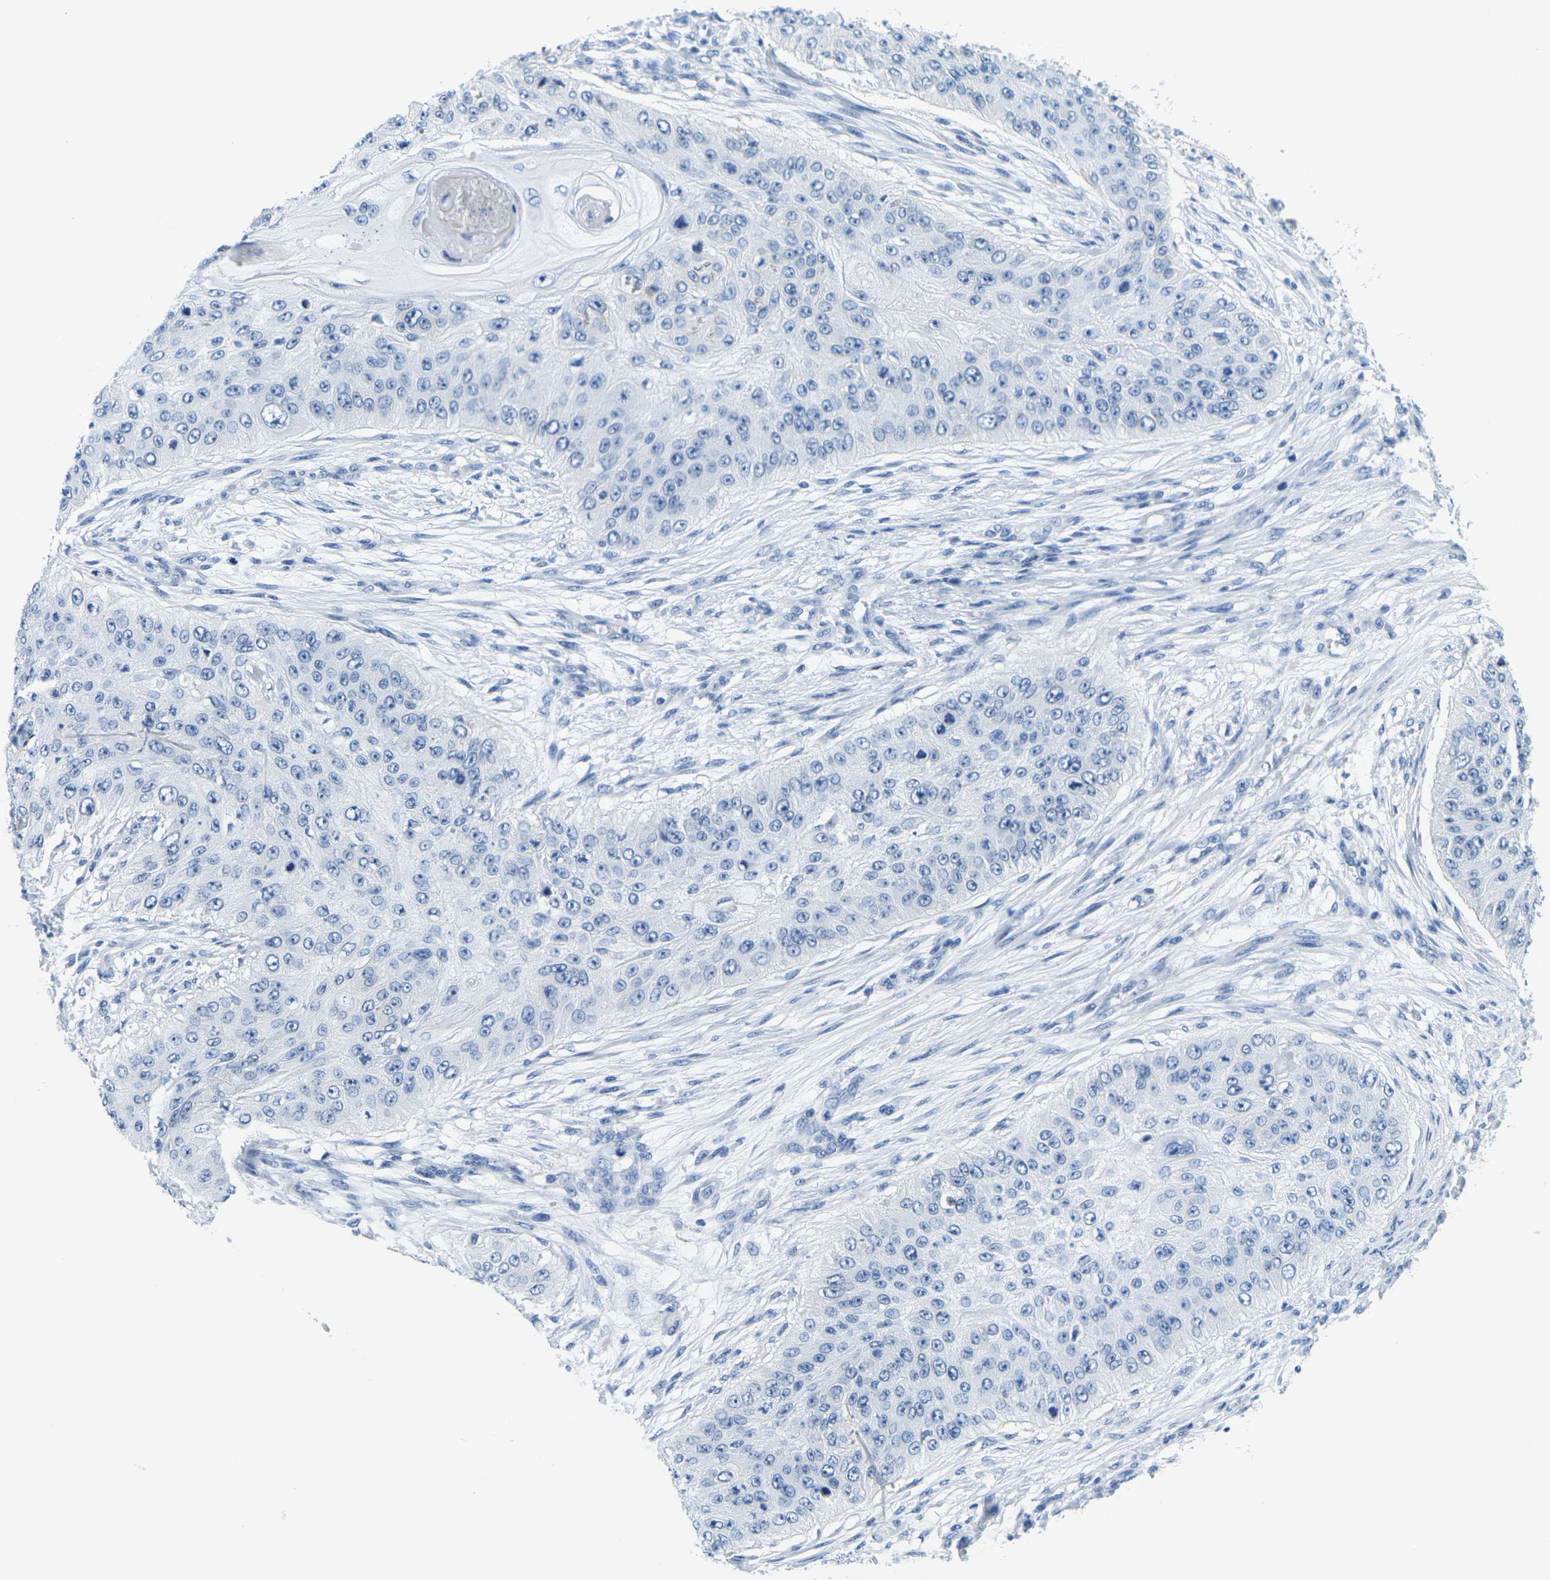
{"staining": {"intensity": "negative", "quantity": "none", "location": "none"}, "tissue": "skin cancer", "cell_type": "Tumor cells", "image_type": "cancer", "snomed": [{"axis": "morphology", "description": "Squamous cell carcinoma, NOS"}, {"axis": "topography", "description": "Skin"}], "caption": "This is an immunohistochemistry photomicrograph of human squamous cell carcinoma (skin). There is no expression in tumor cells.", "gene": "FAM3D", "patient": {"sex": "female", "age": 80}}